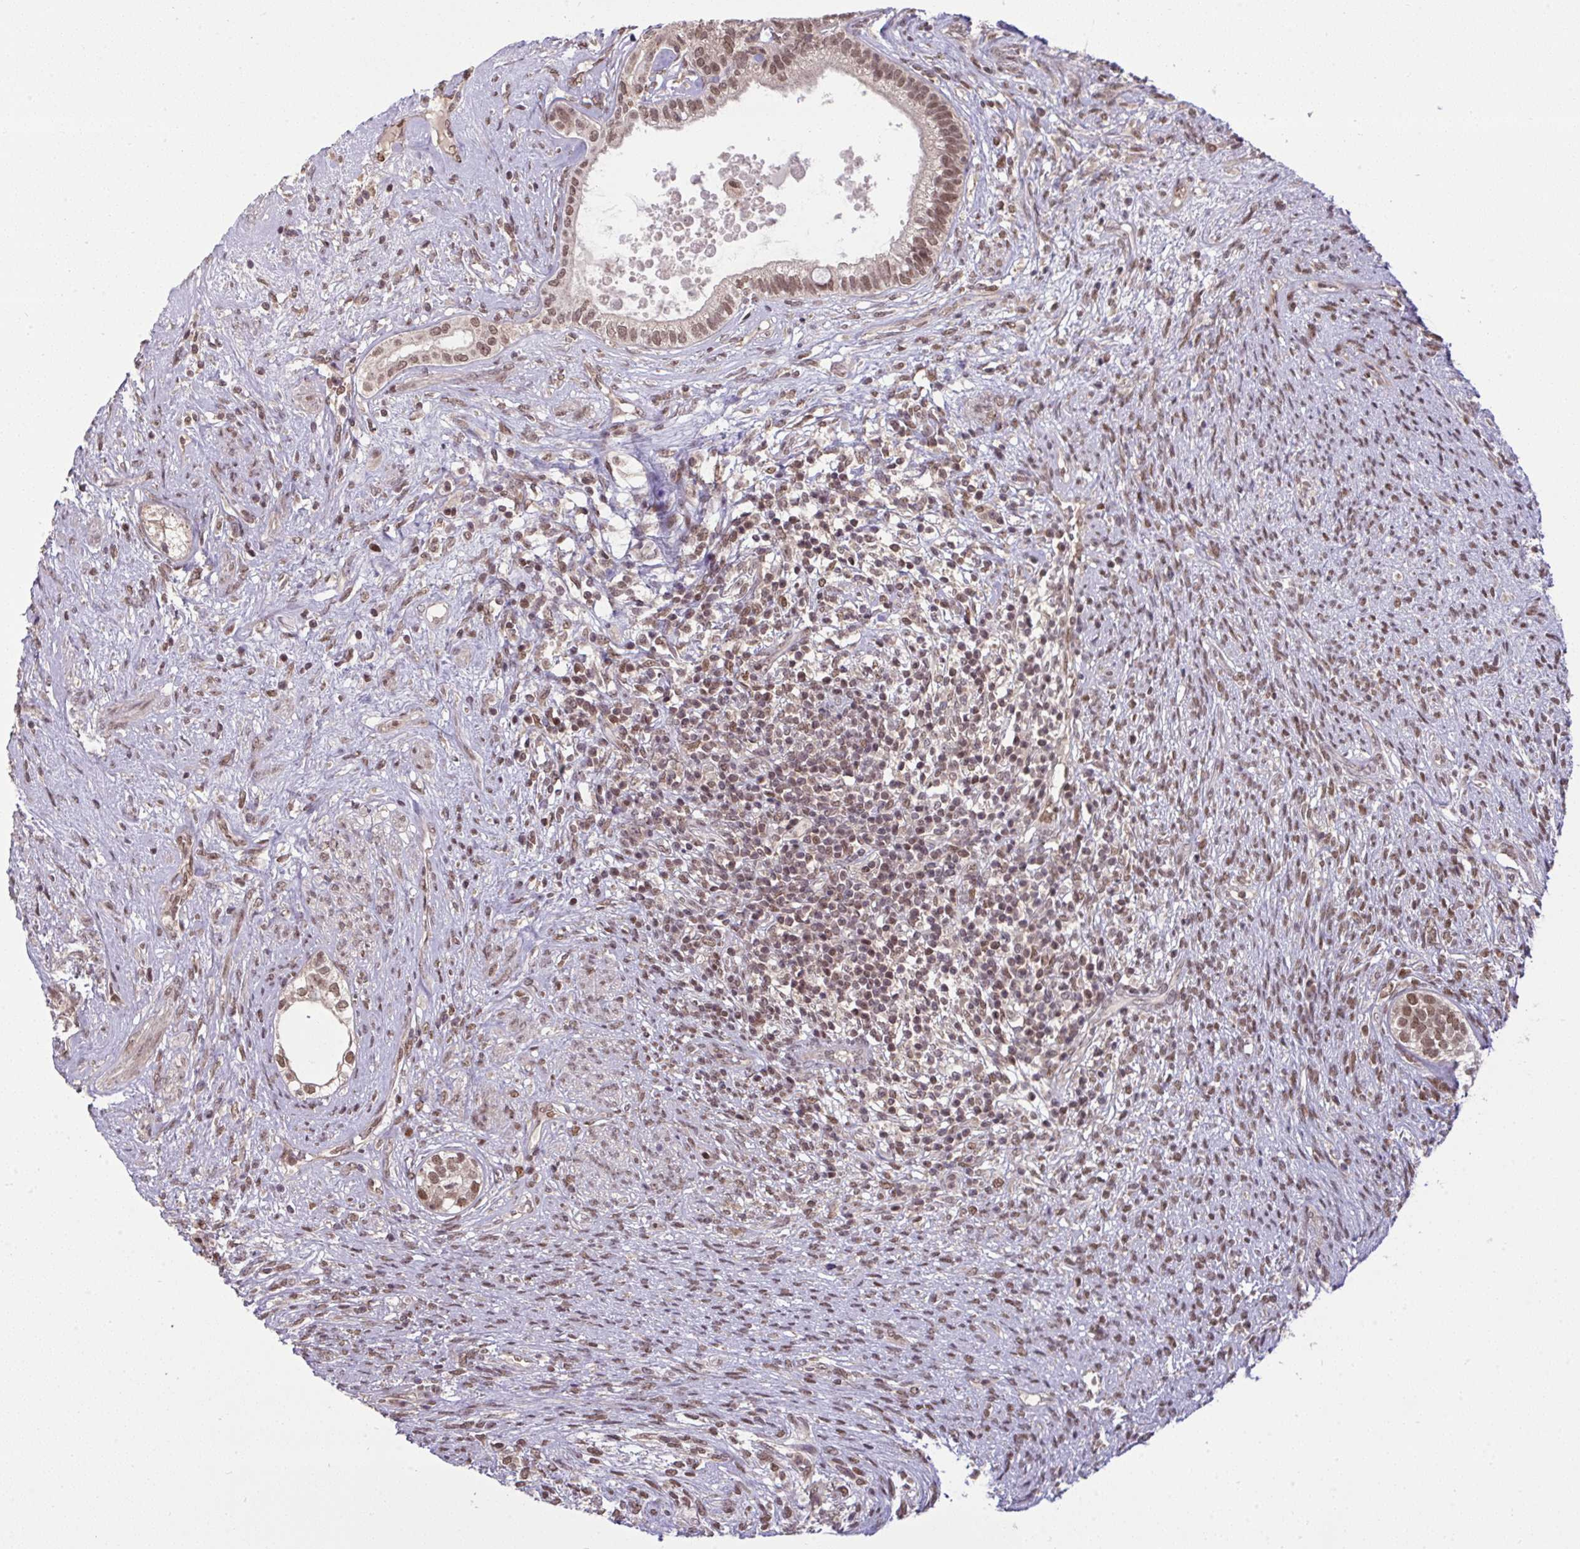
{"staining": {"intensity": "moderate", "quantity": ">75%", "location": "nuclear"}, "tissue": "testis cancer", "cell_type": "Tumor cells", "image_type": "cancer", "snomed": [{"axis": "morphology", "description": "Seminoma, NOS"}, {"axis": "morphology", "description": "Carcinoma, Embryonal, NOS"}, {"axis": "topography", "description": "Testis"}], "caption": "An immunohistochemistry (IHC) photomicrograph of neoplastic tissue is shown. Protein staining in brown highlights moderate nuclear positivity in testis cancer (seminoma) within tumor cells.", "gene": "KLF2", "patient": {"sex": "male", "age": 41}}